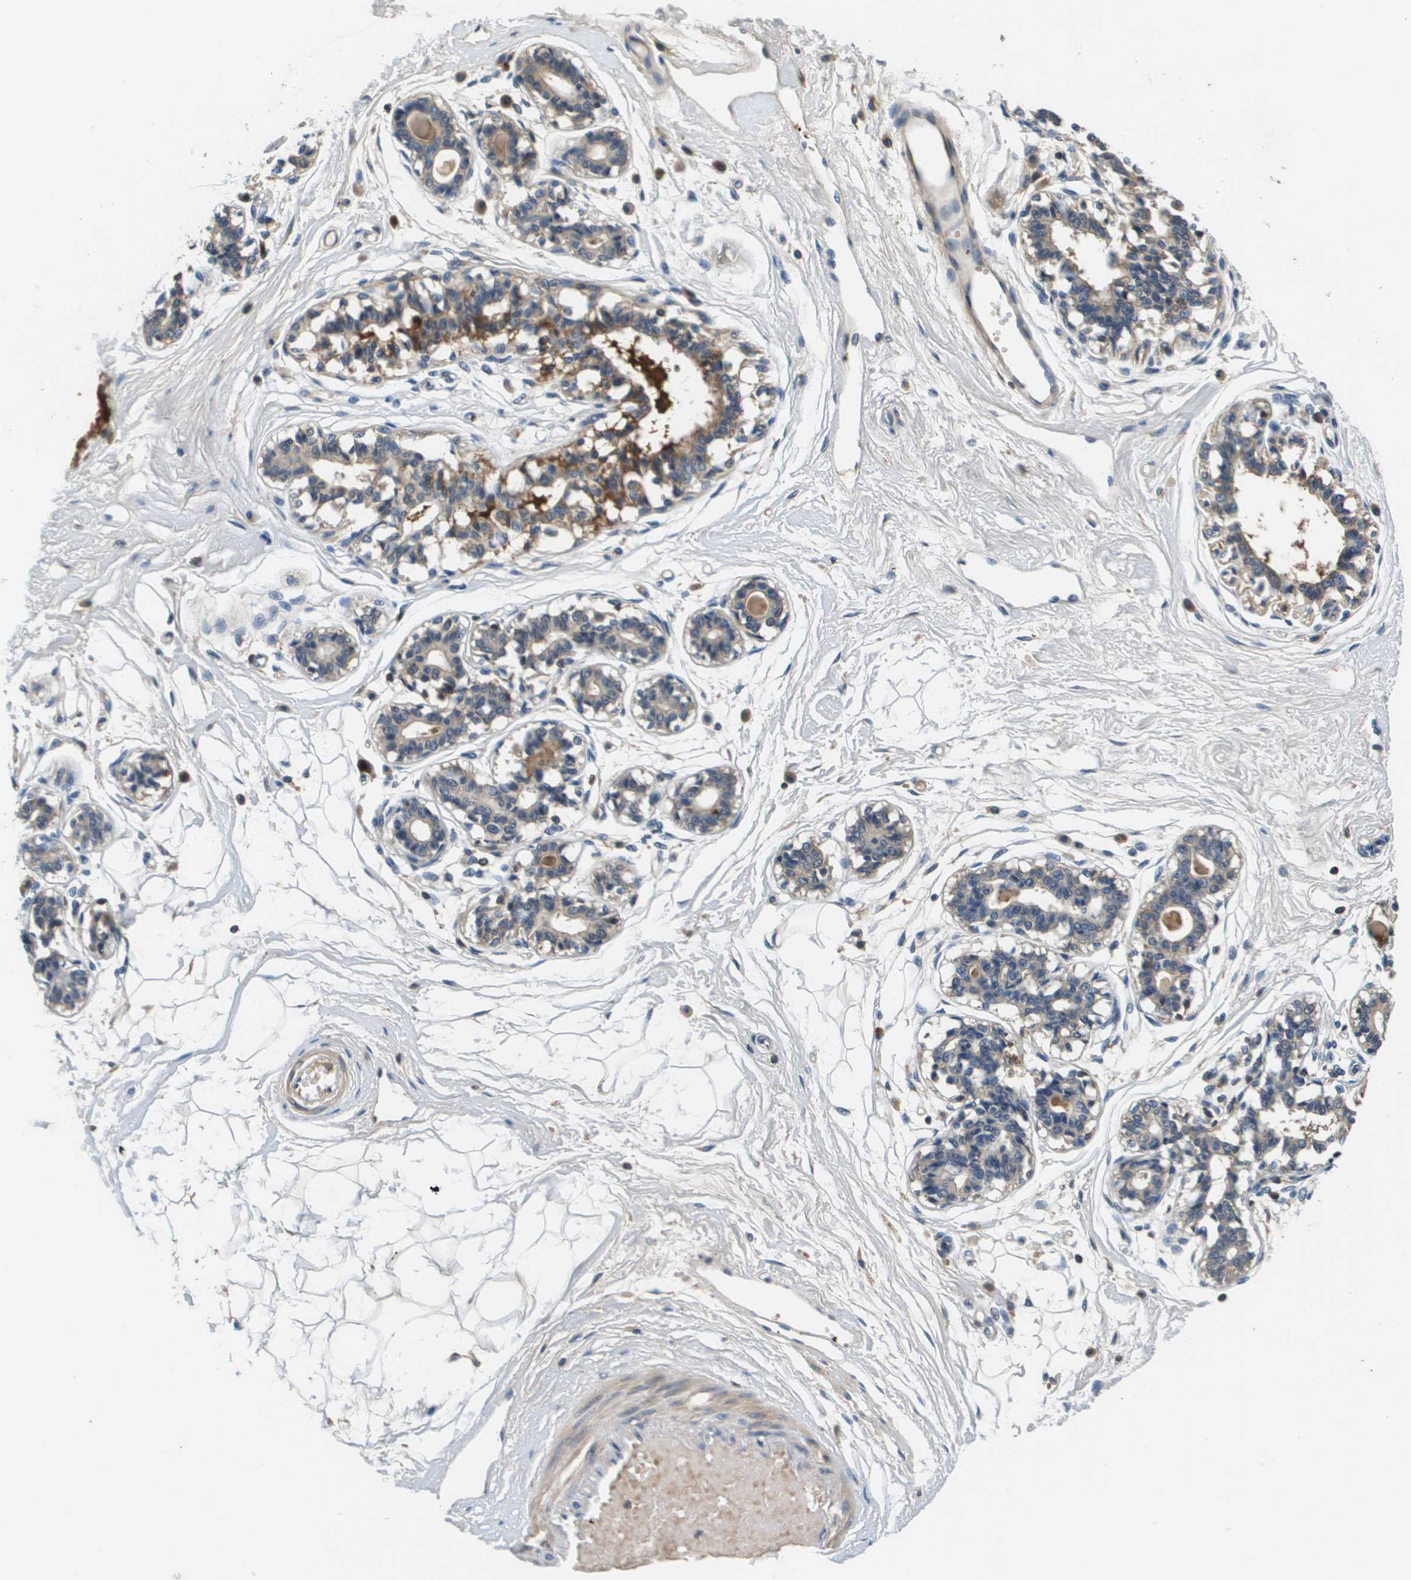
{"staining": {"intensity": "negative", "quantity": "none", "location": "none"}, "tissue": "breast", "cell_type": "Adipocytes", "image_type": "normal", "snomed": [{"axis": "morphology", "description": "Normal tissue, NOS"}, {"axis": "topography", "description": "Breast"}], "caption": "Immunohistochemistry image of normal breast: human breast stained with DAB demonstrates no significant protein staining in adipocytes. (IHC, brightfield microscopy, high magnification).", "gene": "KCNQ5", "patient": {"sex": "female", "age": 45}}